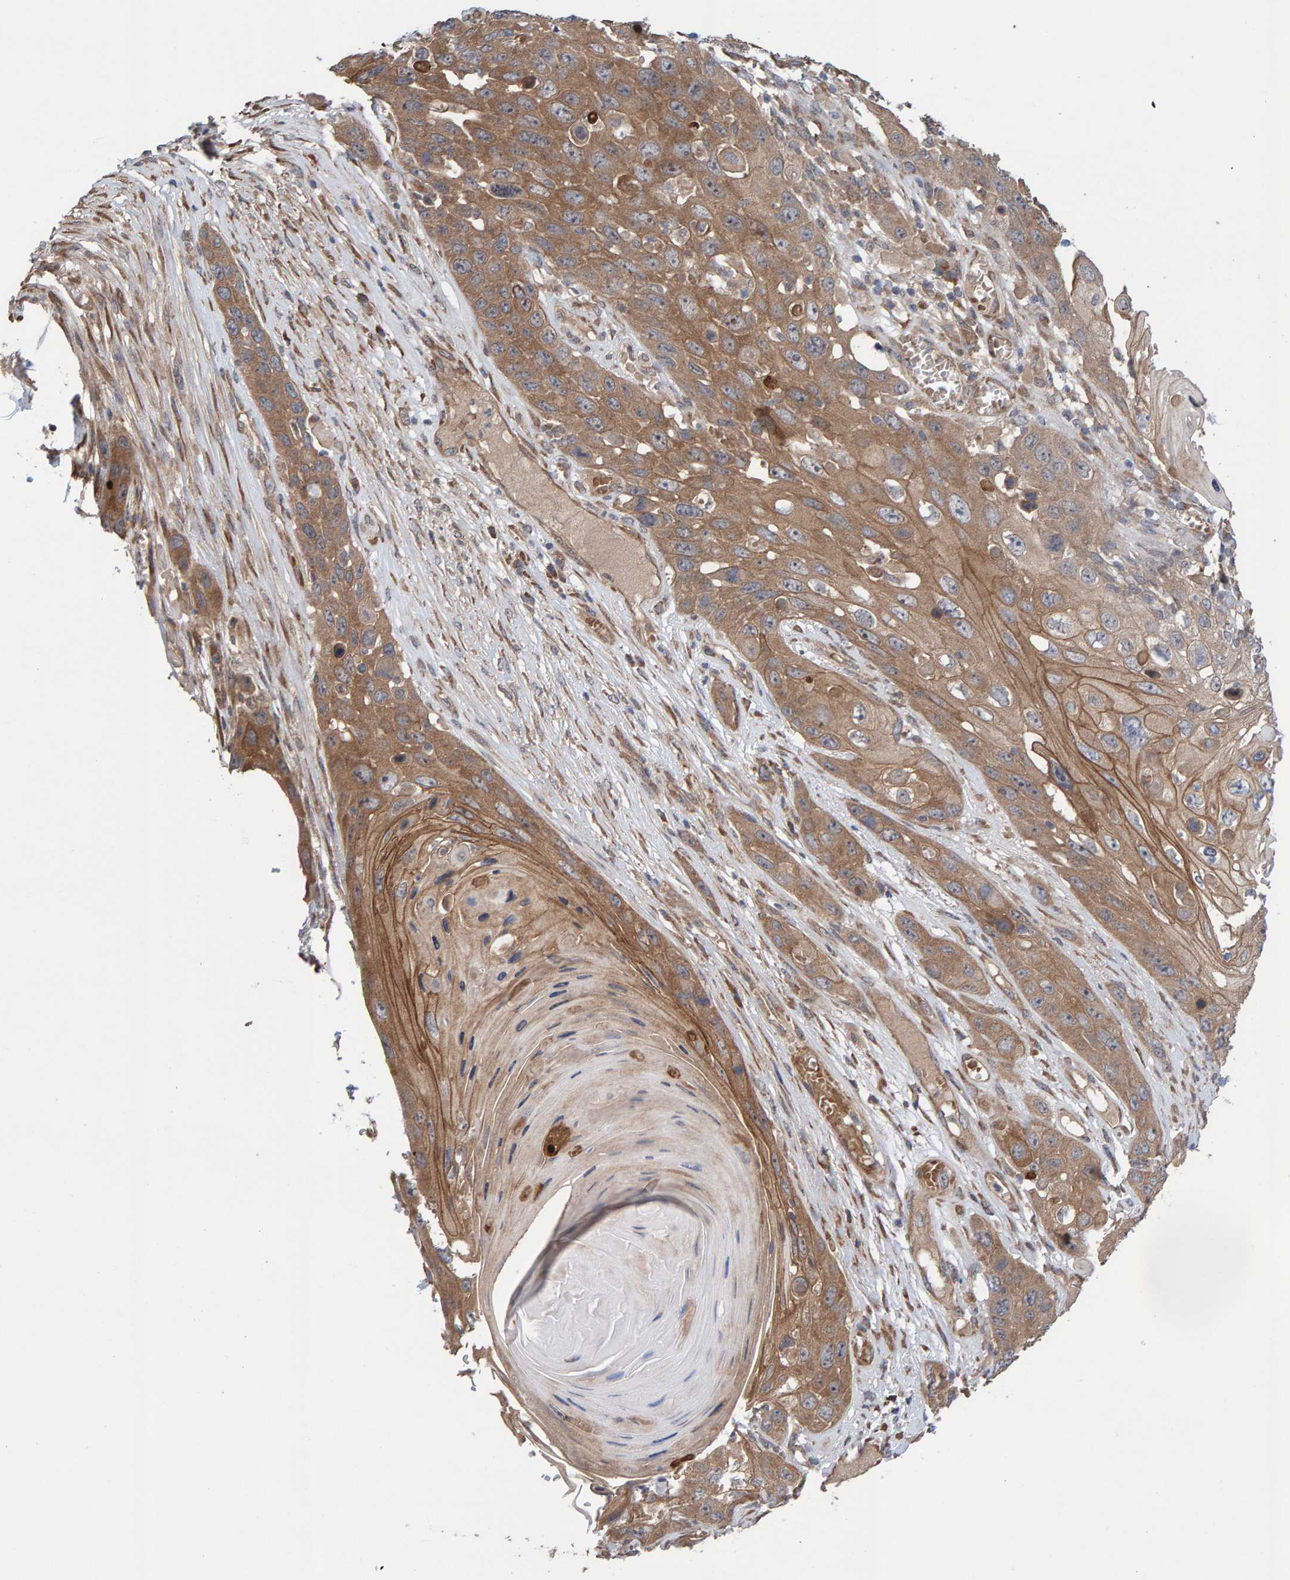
{"staining": {"intensity": "moderate", "quantity": ">75%", "location": "cytoplasmic/membranous"}, "tissue": "skin cancer", "cell_type": "Tumor cells", "image_type": "cancer", "snomed": [{"axis": "morphology", "description": "Squamous cell carcinoma, NOS"}, {"axis": "topography", "description": "Skin"}], "caption": "Skin cancer stained with DAB (3,3'-diaminobenzidine) immunohistochemistry reveals medium levels of moderate cytoplasmic/membranous staining in approximately >75% of tumor cells.", "gene": "LRSAM1", "patient": {"sex": "male", "age": 55}}